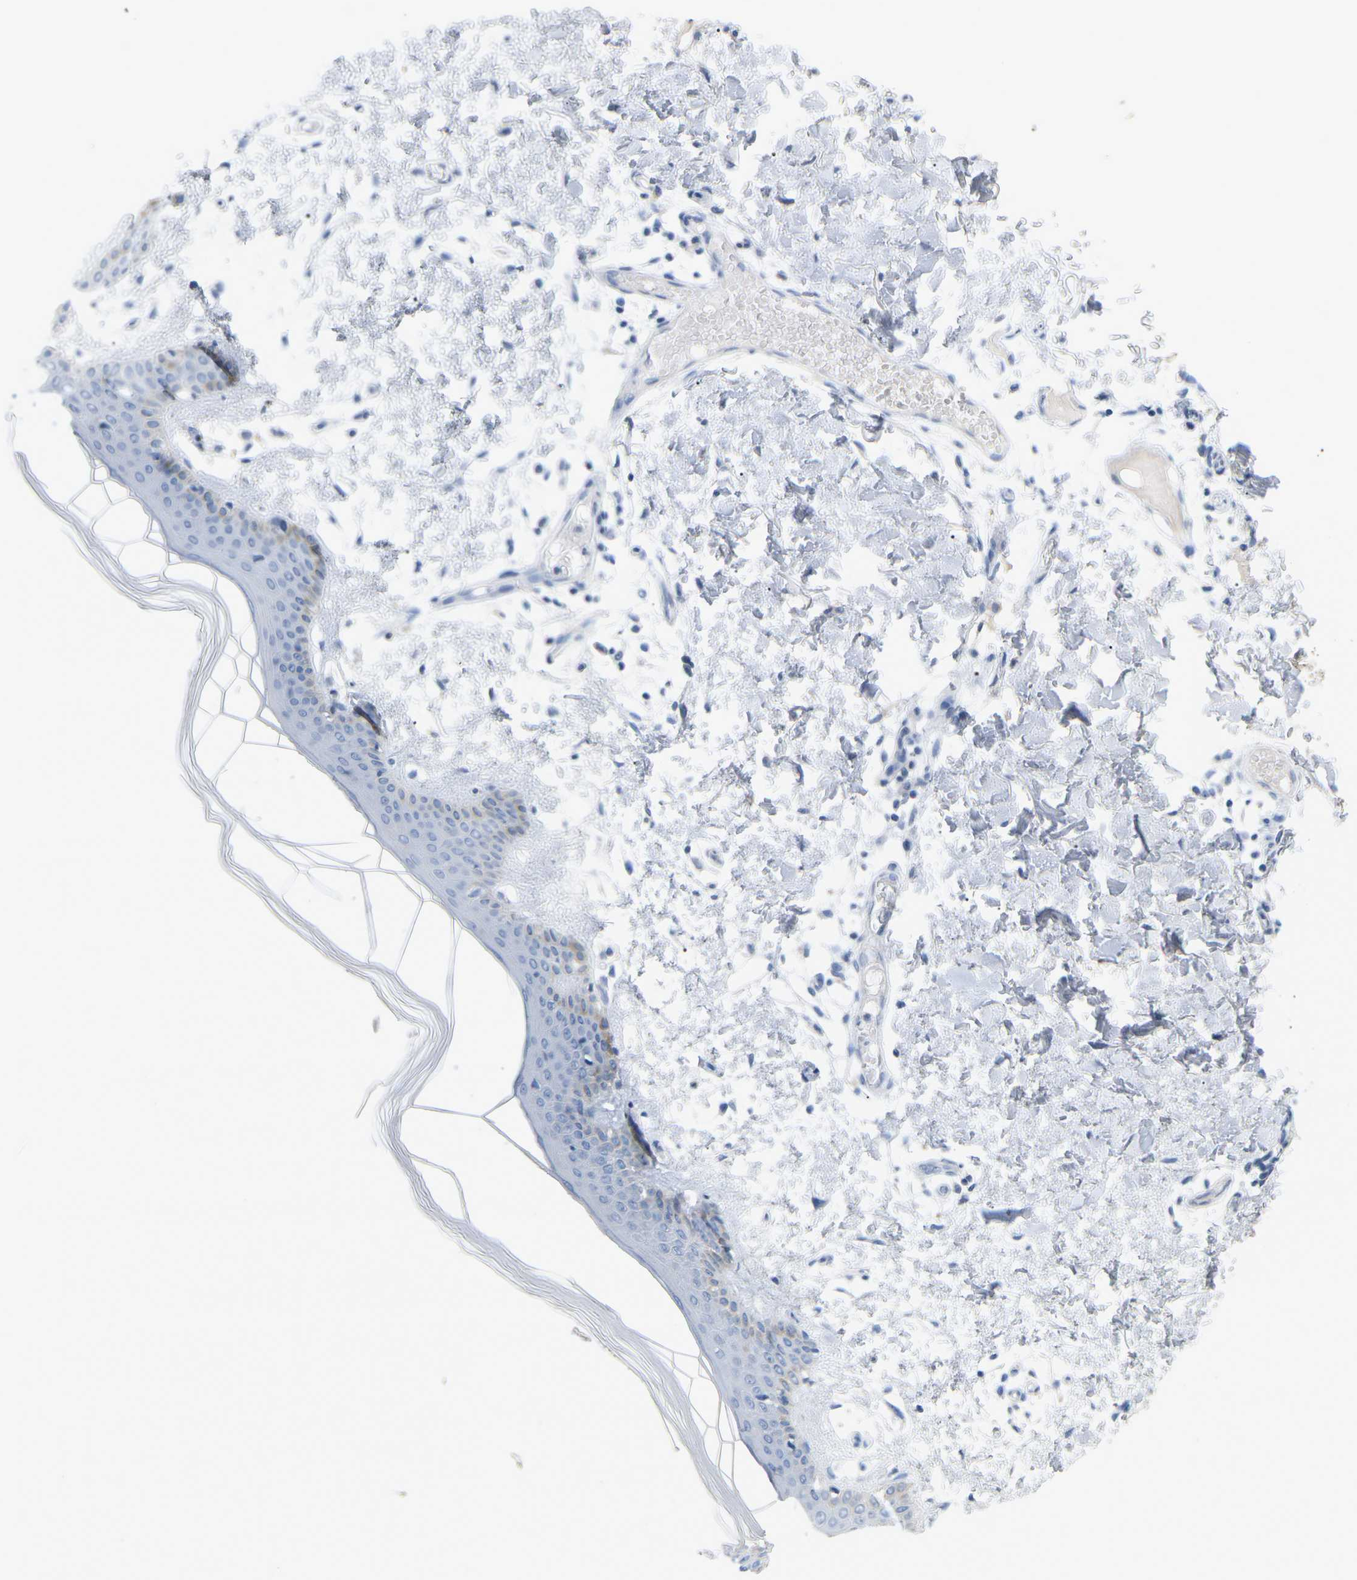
{"staining": {"intensity": "negative", "quantity": "none", "location": "none"}, "tissue": "skin", "cell_type": "Fibroblasts", "image_type": "normal", "snomed": [{"axis": "morphology", "description": "Normal tissue, NOS"}, {"axis": "topography", "description": "Skin"}], "caption": "Immunohistochemistry (IHC) photomicrograph of normal skin: skin stained with DAB demonstrates no significant protein expression in fibroblasts.", "gene": "HBG2", "patient": {"sex": "male", "age": 53}}